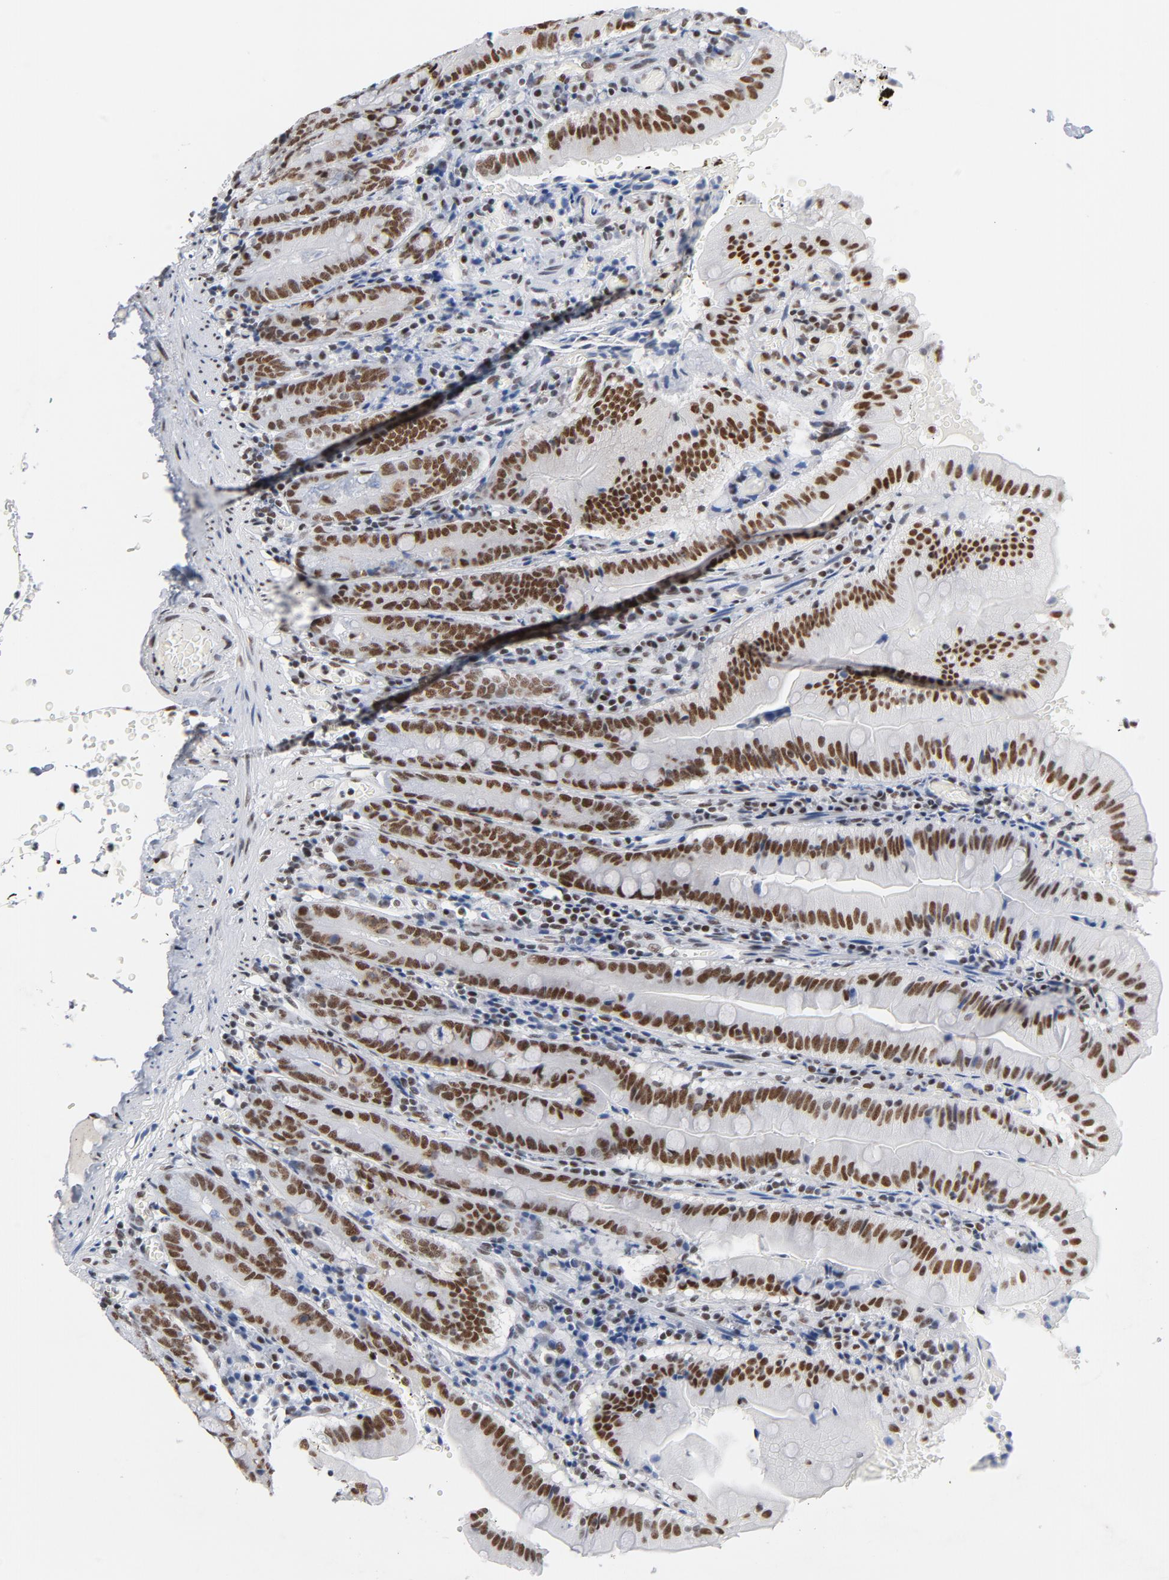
{"staining": {"intensity": "moderate", "quantity": ">75%", "location": "nuclear"}, "tissue": "small intestine", "cell_type": "Glandular cells", "image_type": "normal", "snomed": [{"axis": "morphology", "description": "Normal tissue, NOS"}, {"axis": "topography", "description": "Small intestine"}], "caption": "Protein staining reveals moderate nuclear expression in about >75% of glandular cells in normal small intestine. (brown staining indicates protein expression, while blue staining denotes nuclei).", "gene": "CSTF2", "patient": {"sex": "male", "age": 71}}